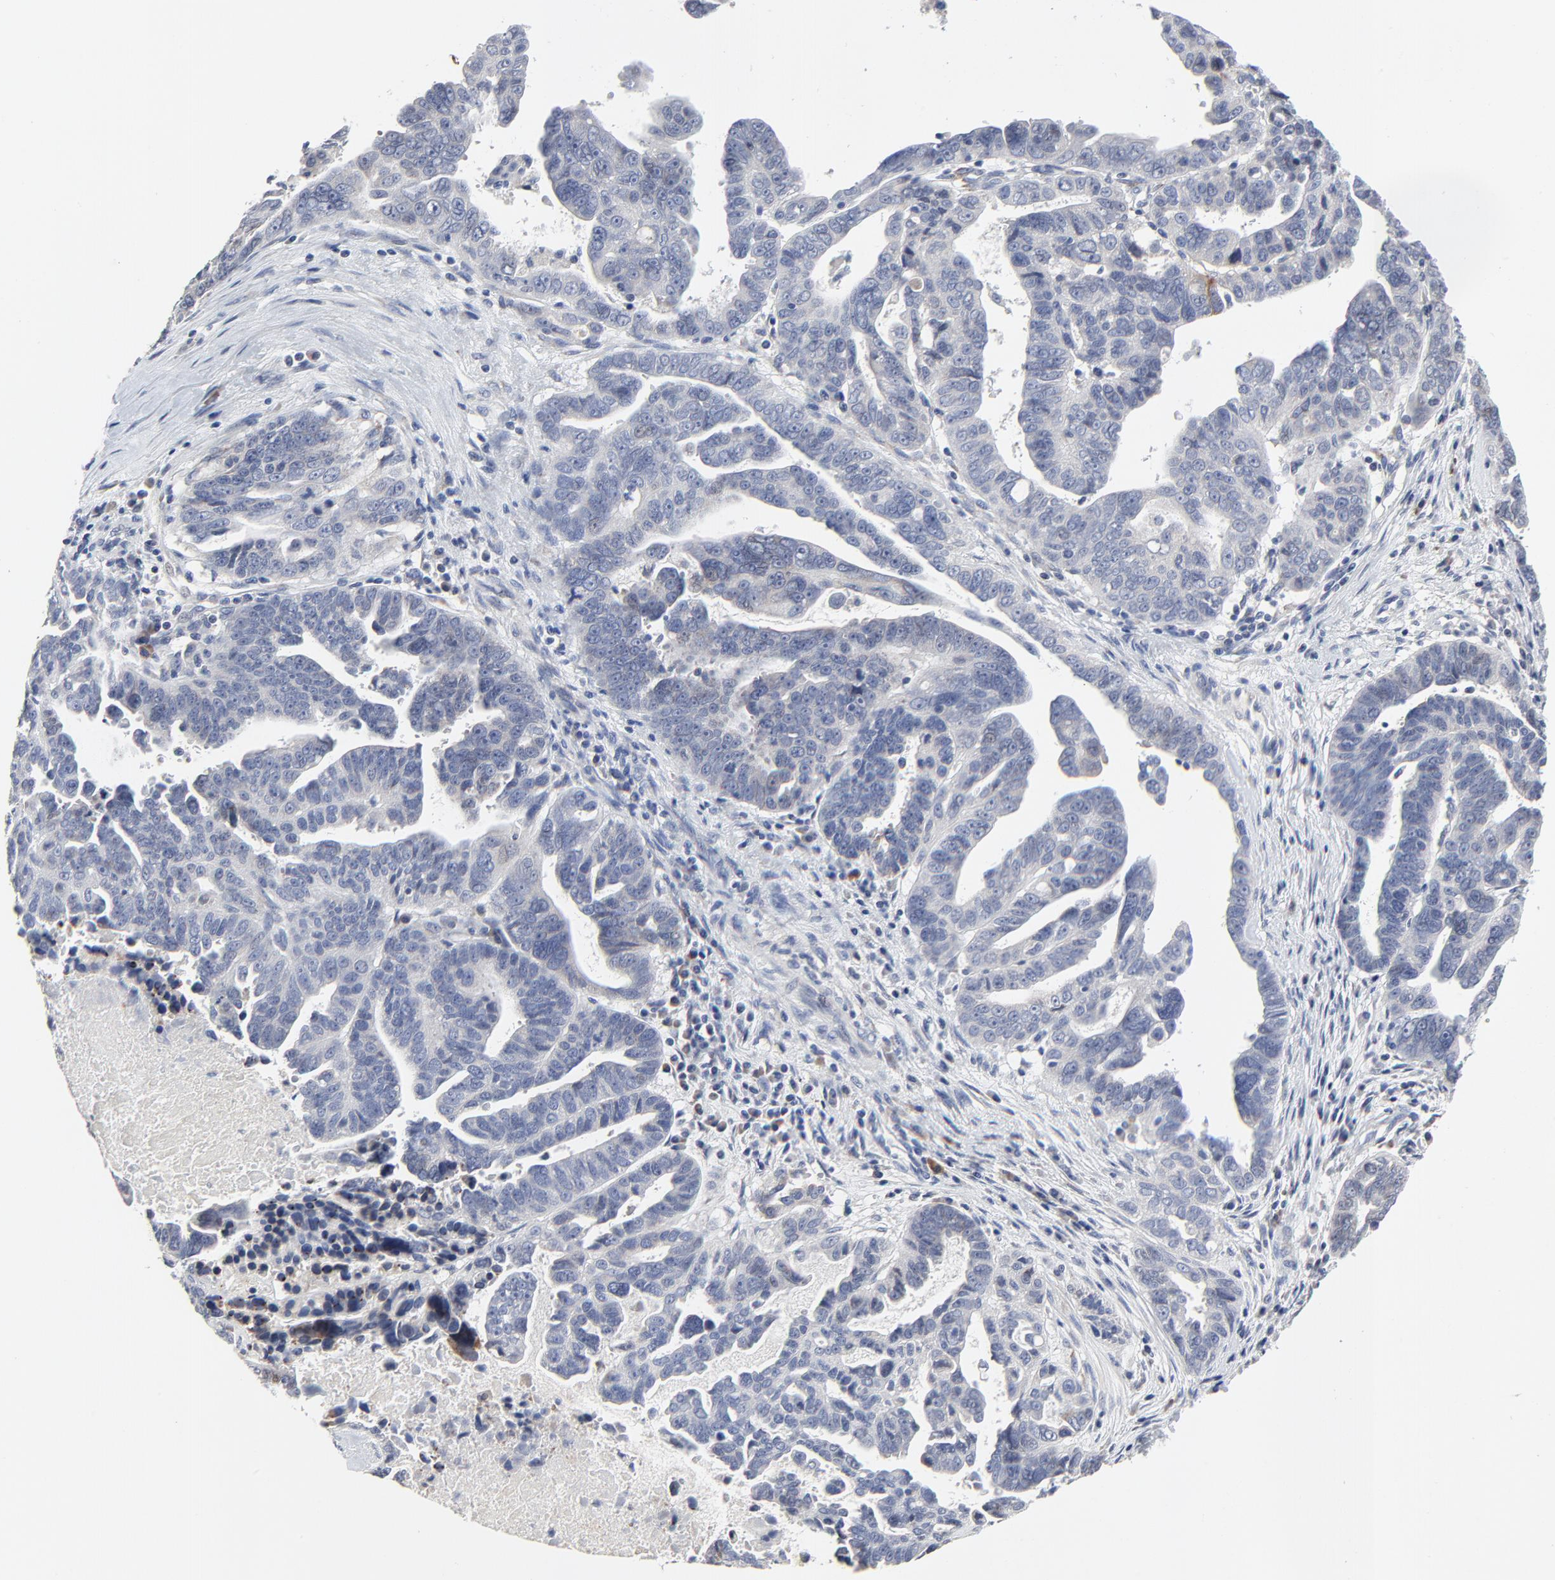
{"staining": {"intensity": "negative", "quantity": "none", "location": "none"}, "tissue": "ovarian cancer", "cell_type": "Tumor cells", "image_type": "cancer", "snomed": [{"axis": "morphology", "description": "Carcinoma, endometroid"}, {"axis": "morphology", "description": "Cystadenocarcinoma, serous, NOS"}, {"axis": "topography", "description": "Ovary"}], "caption": "Immunohistochemical staining of serous cystadenocarcinoma (ovarian) displays no significant expression in tumor cells. (IHC, brightfield microscopy, high magnification).", "gene": "NLGN3", "patient": {"sex": "female", "age": 45}}